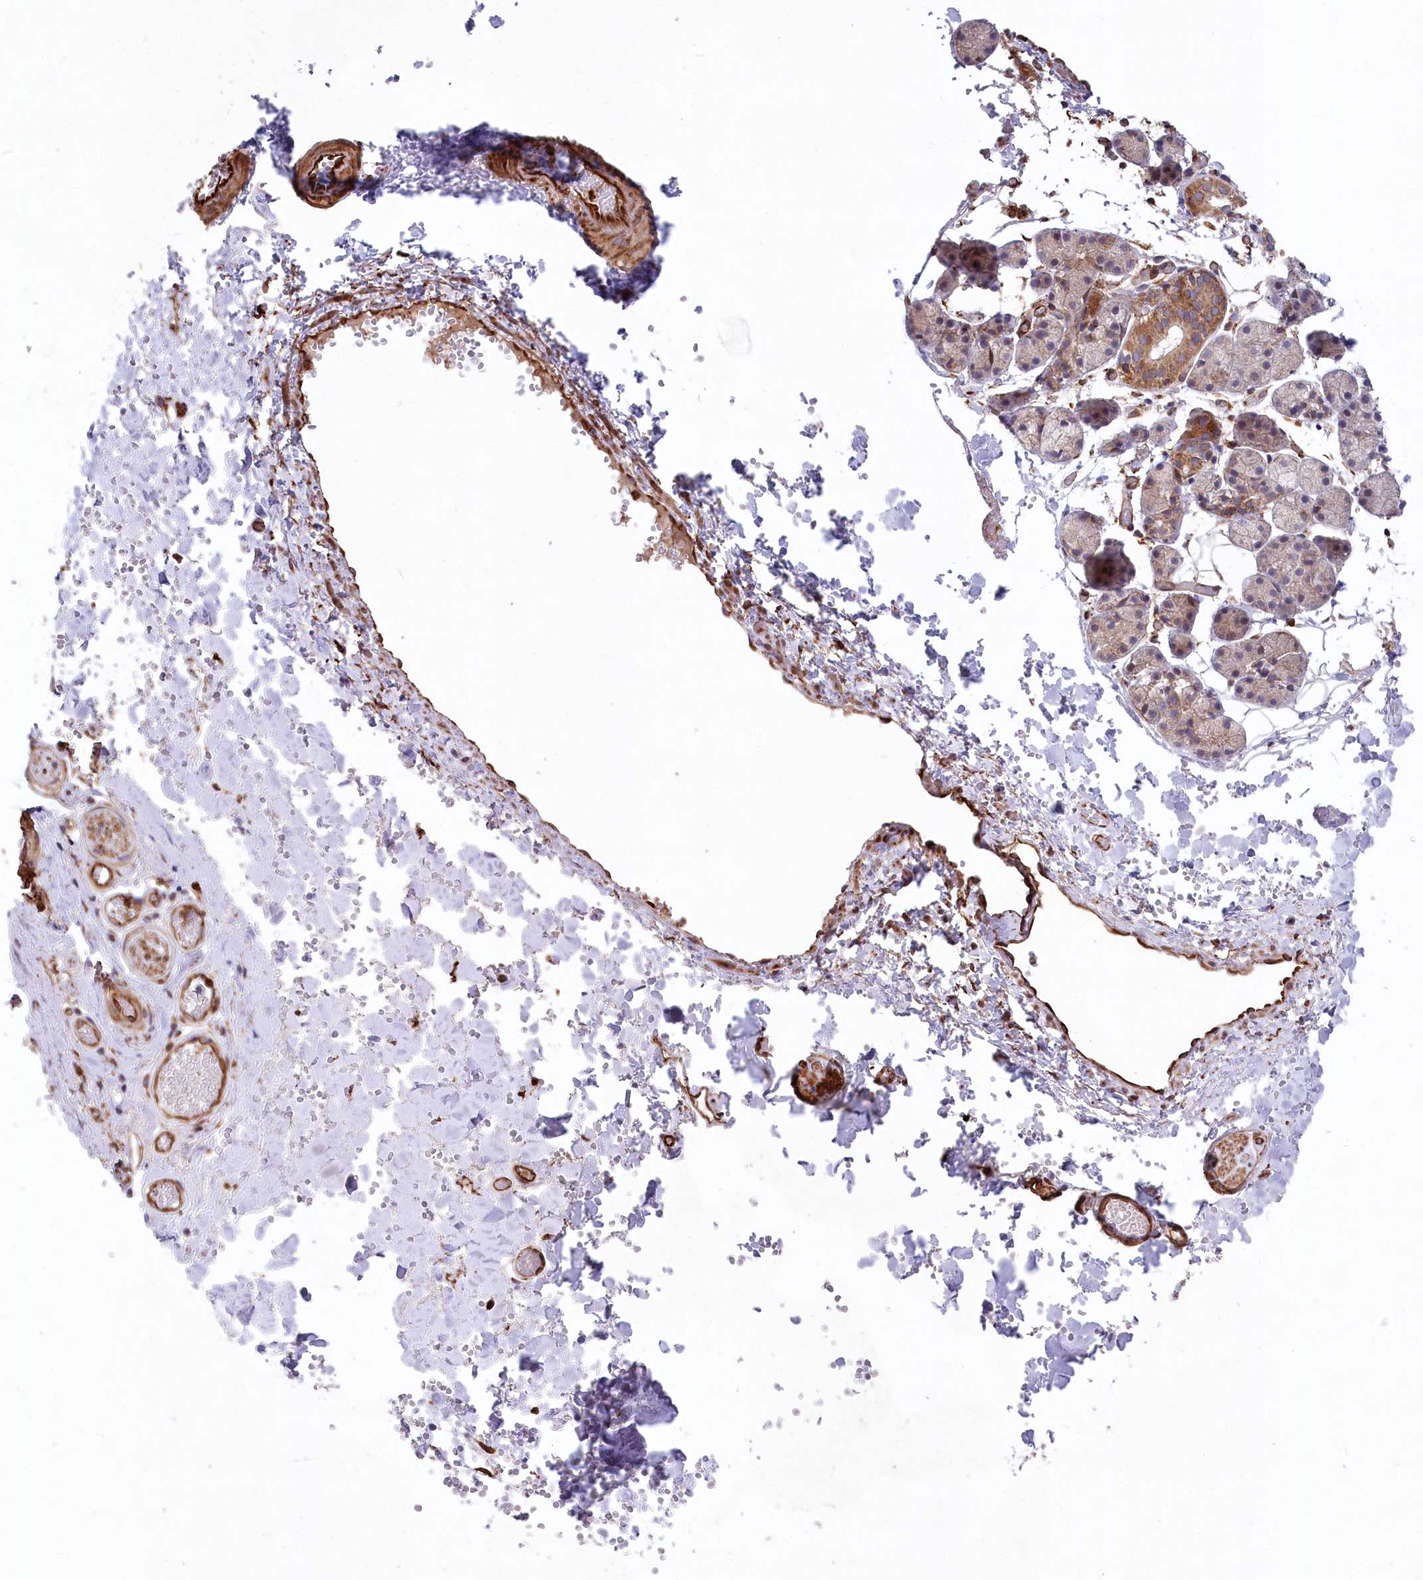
{"staining": {"intensity": "moderate", "quantity": "<25%", "location": "cytoplasmic/membranous"}, "tissue": "salivary gland", "cell_type": "Glandular cells", "image_type": "normal", "snomed": [{"axis": "morphology", "description": "Normal tissue, NOS"}, {"axis": "topography", "description": "Salivary gland"}], "caption": "This is an image of IHC staining of unremarkable salivary gland, which shows moderate staining in the cytoplasmic/membranous of glandular cells.", "gene": "MTPAP", "patient": {"sex": "female", "age": 33}}